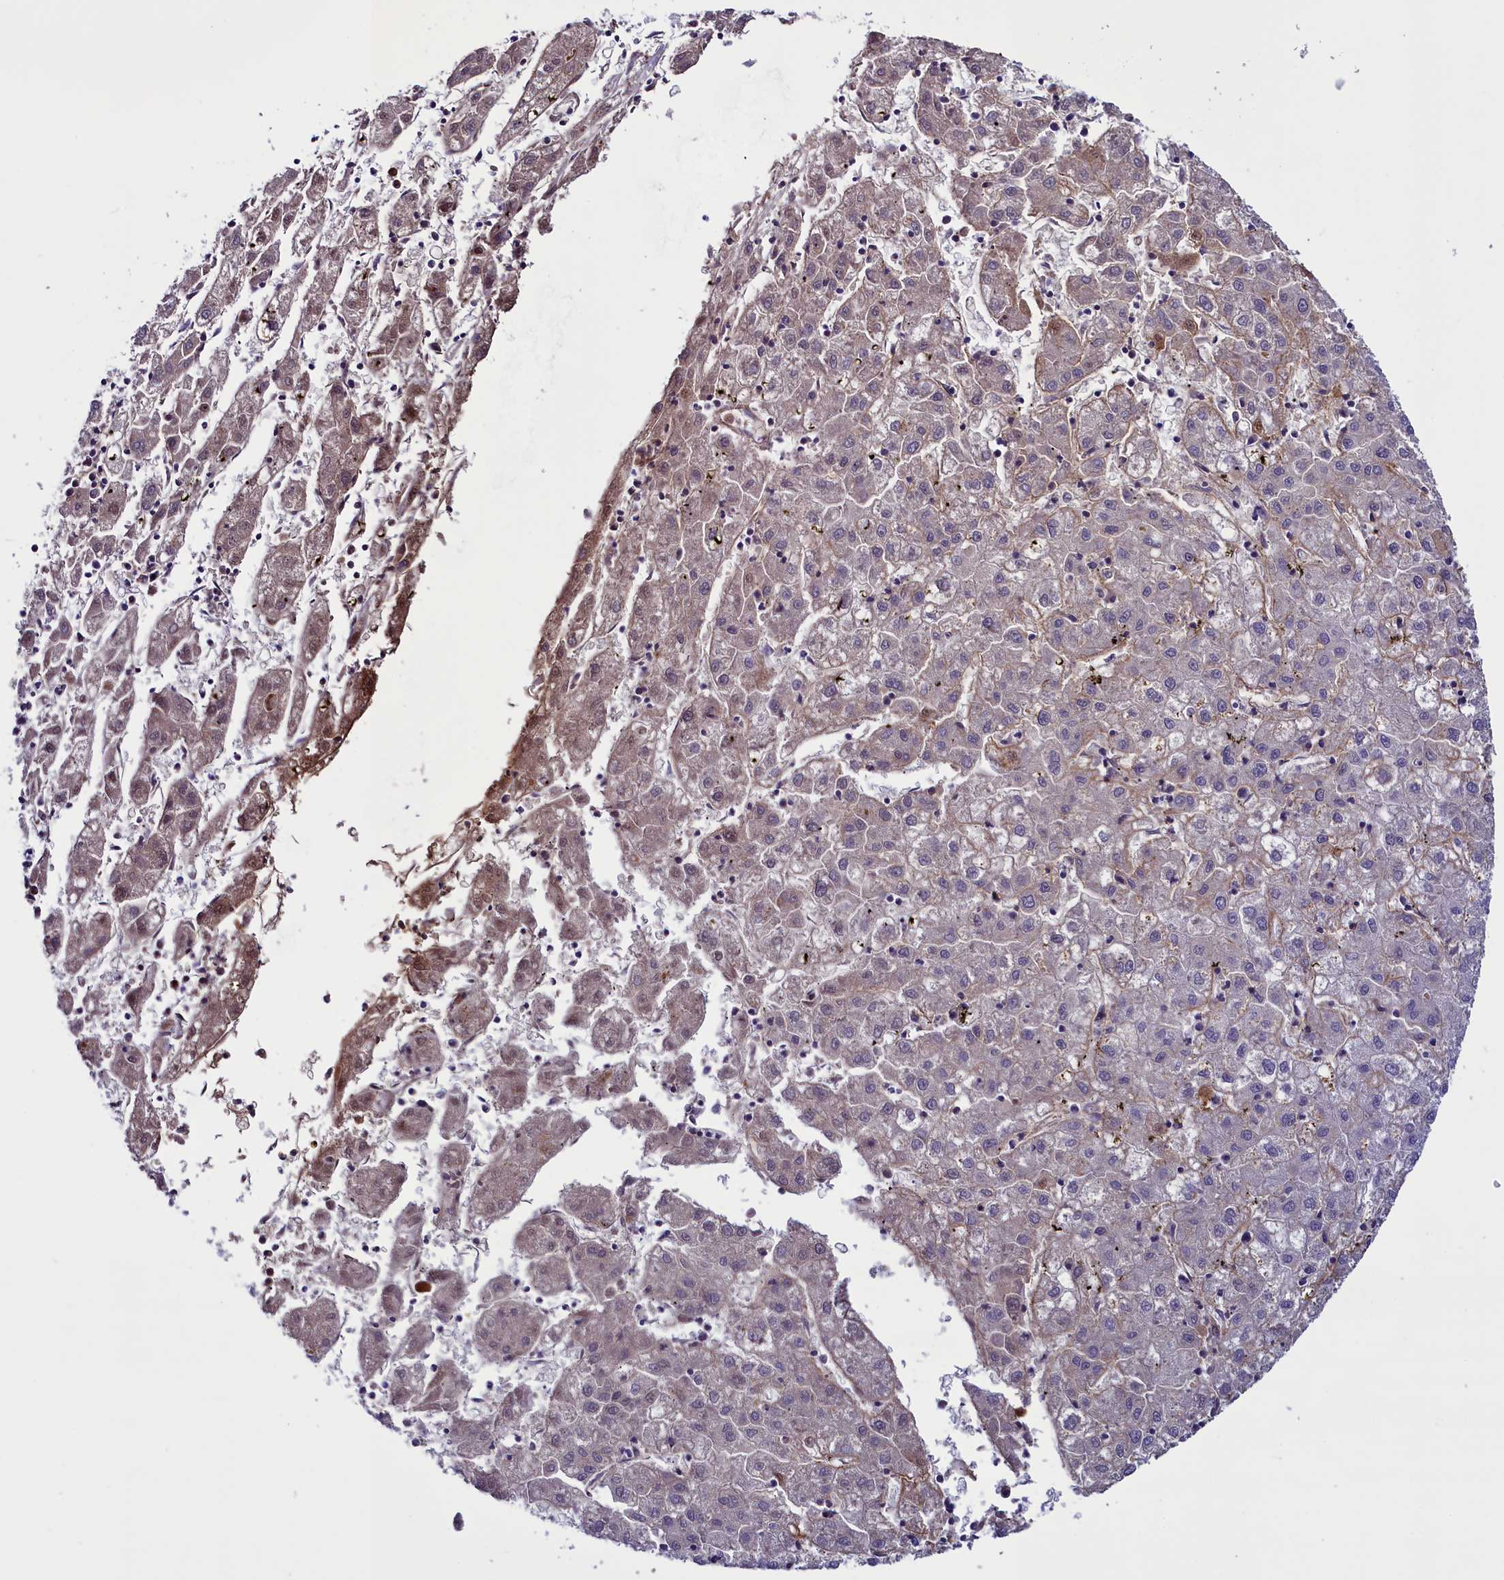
{"staining": {"intensity": "negative", "quantity": "none", "location": "none"}, "tissue": "liver cancer", "cell_type": "Tumor cells", "image_type": "cancer", "snomed": [{"axis": "morphology", "description": "Carcinoma, Hepatocellular, NOS"}, {"axis": "topography", "description": "Liver"}], "caption": "Tumor cells show no significant staining in liver cancer (hepatocellular carcinoma). (DAB (3,3'-diaminobenzidine) IHC visualized using brightfield microscopy, high magnification).", "gene": "LOXL1", "patient": {"sex": "male", "age": 72}}